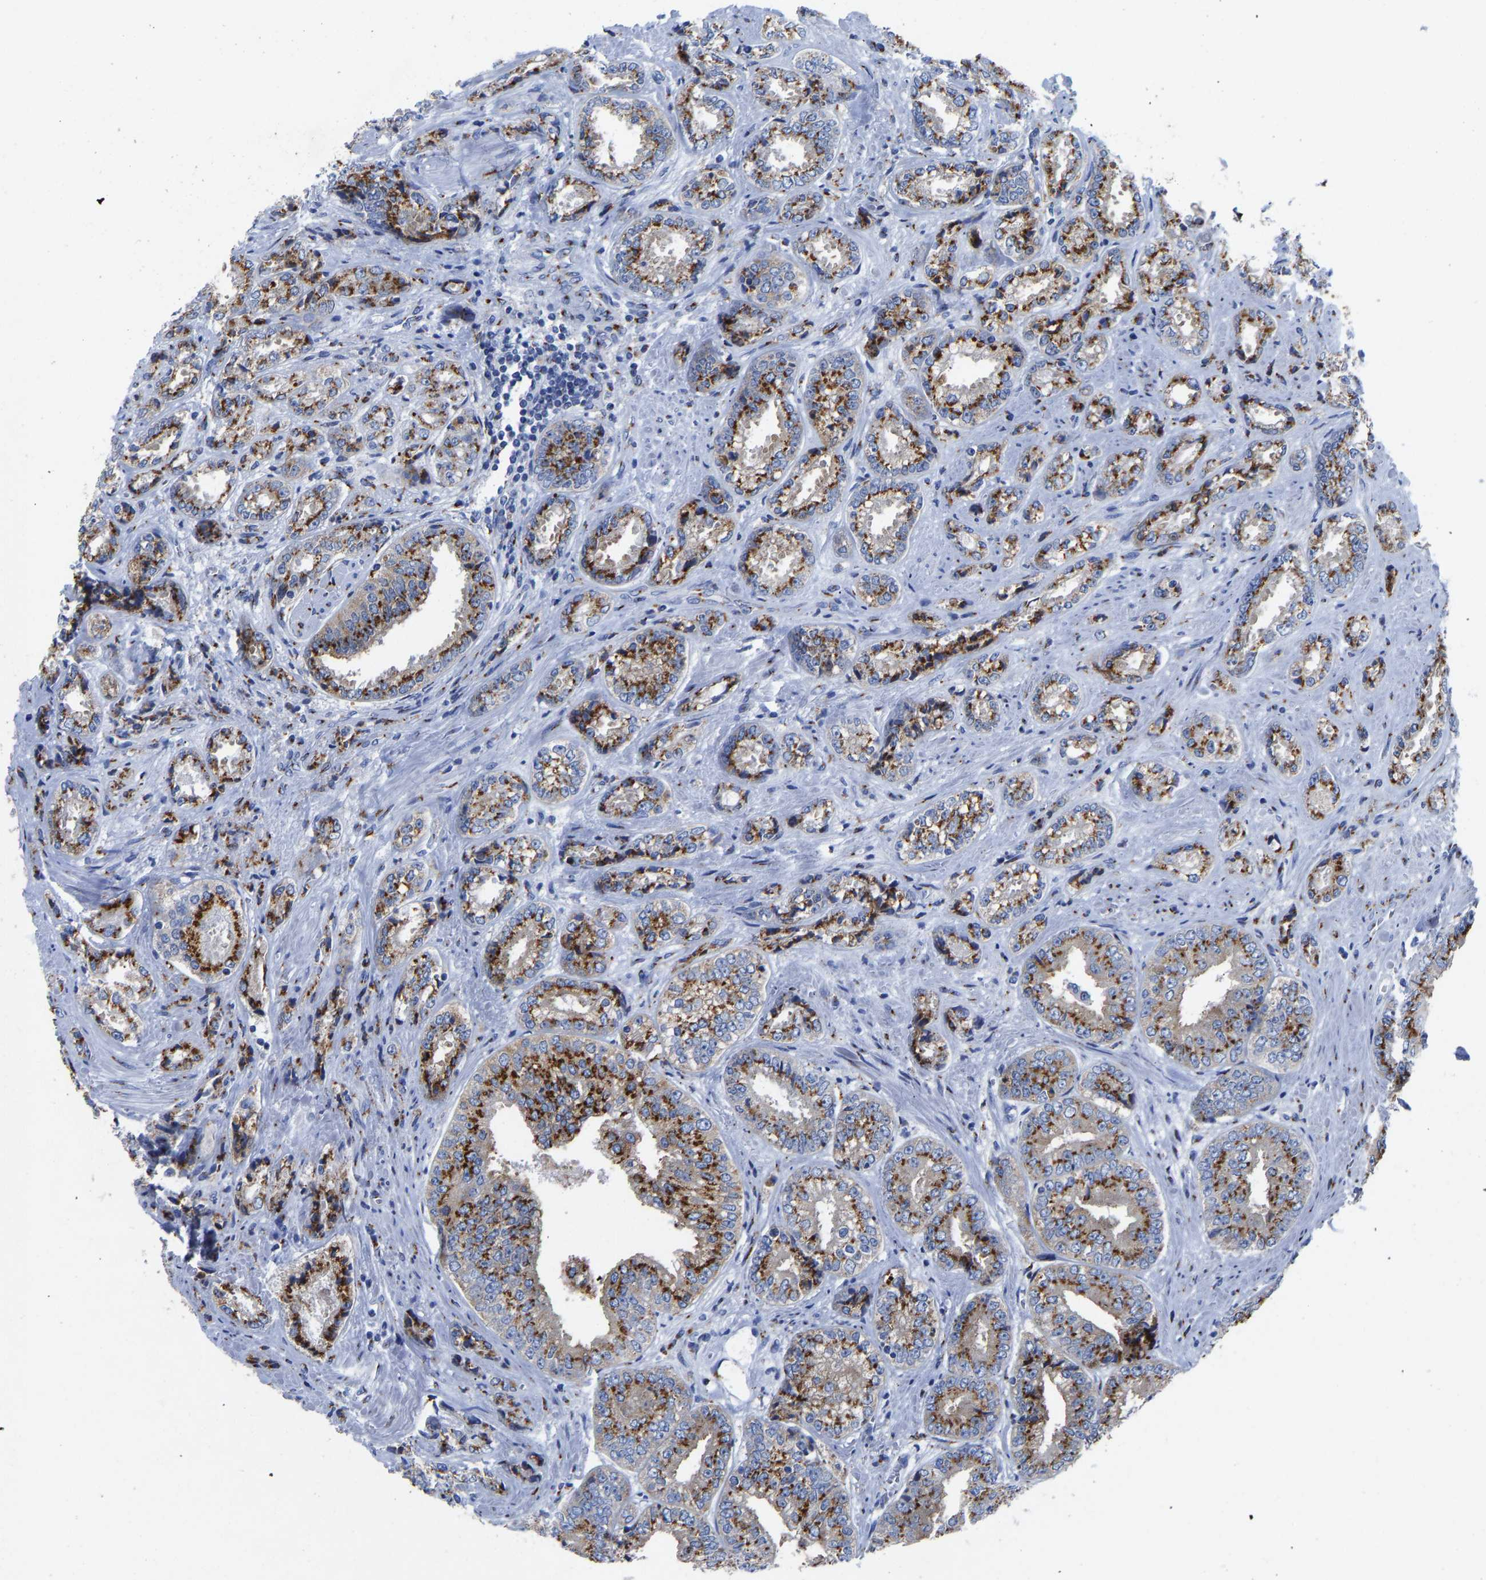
{"staining": {"intensity": "strong", "quantity": ">75%", "location": "cytoplasmic/membranous"}, "tissue": "prostate cancer", "cell_type": "Tumor cells", "image_type": "cancer", "snomed": [{"axis": "morphology", "description": "Adenocarcinoma, High grade"}, {"axis": "topography", "description": "Prostate"}], "caption": "Immunohistochemical staining of prostate cancer (high-grade adenocarcinoma) shows high levels of strong cytoplasmic/membranous protein expression in approximately >75% of tumor cells.", "gene": "TMEM87A", "patient": {"sex": "male", "age": 61}}